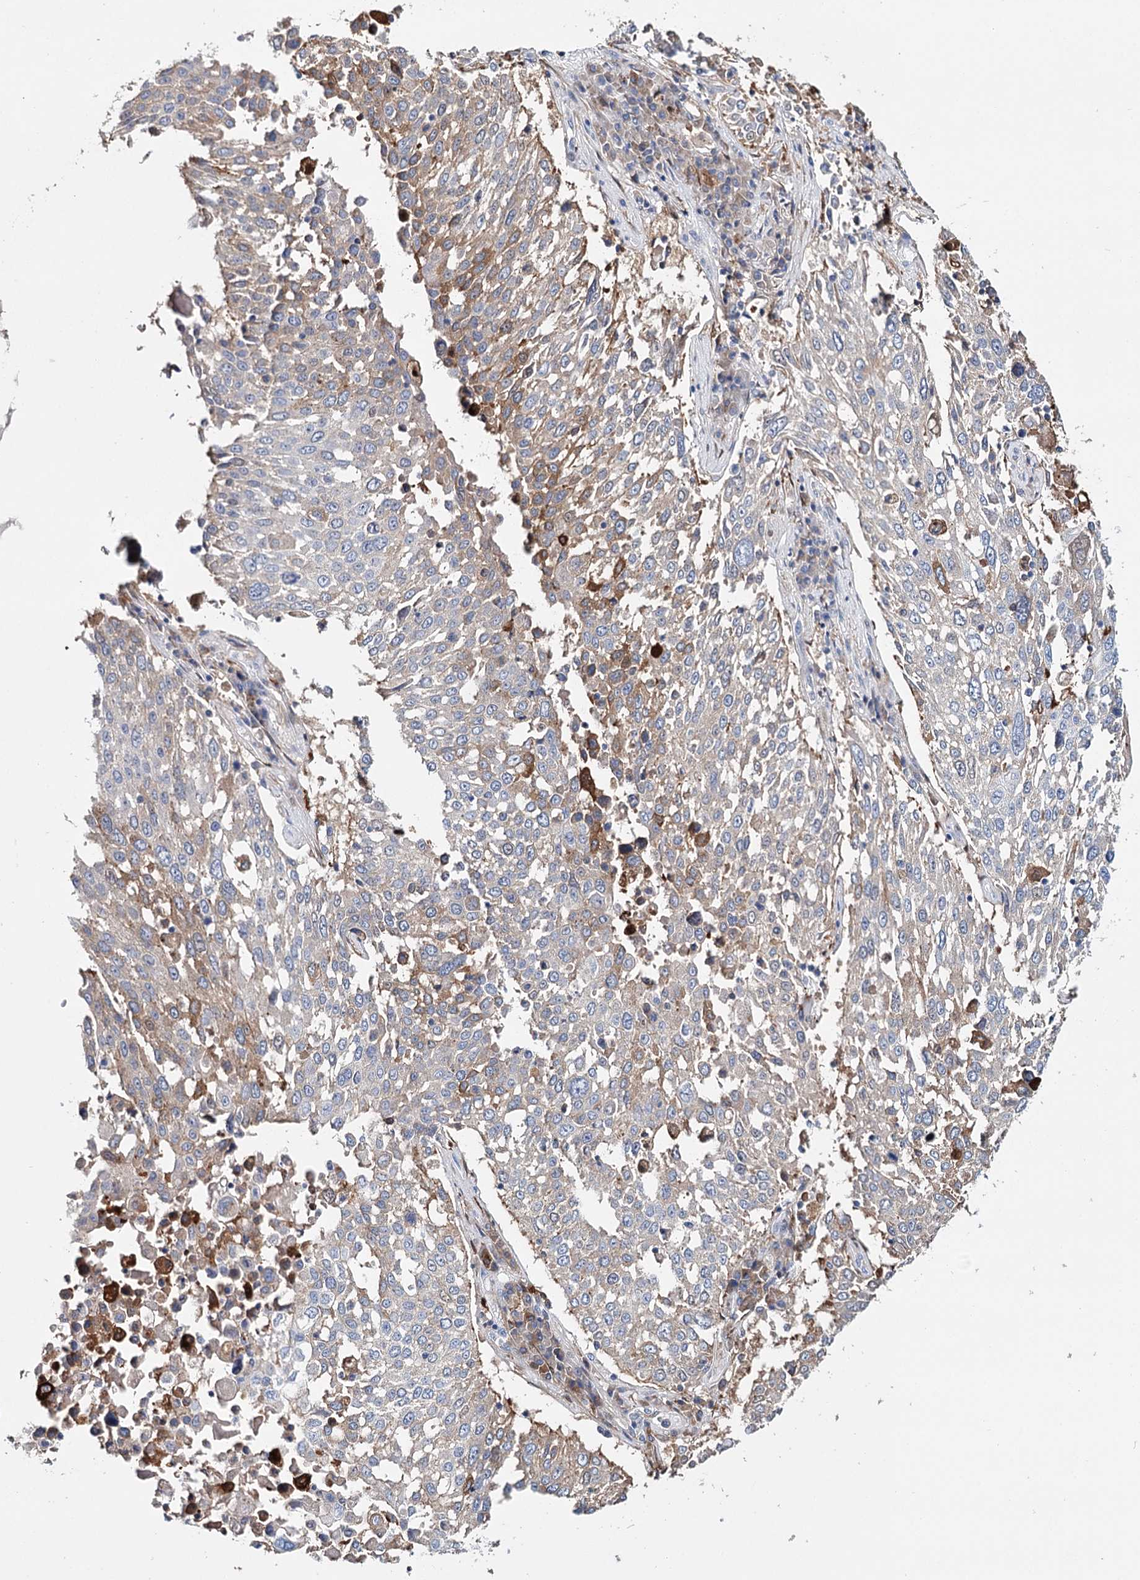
{"staining": {"intensity": "moderate", "quantity": "25%-75%", "location": "cytoplasmic/membranous"}, "tissue": "lung cancer", "cell_type": "Tumor cells", "image_type": "cancer", "snomed": [{"axis": "morphology", "description": "Squamous cell carcinoma, NOS"}, {"axis": "topography", "description": "Lung"}], "caption": "IHC histopathology image of neoplastic tissue: human lung cancer (squamous cell carcinoma) stained using immunohistochemistry (IHC) reveals medium levels of moderate protein expression localized specifically in the cytoplasmic/membranous of tumor cells, appearing as a cytoplasmic/membranous brown color.", "gene": "CFAP46", "patient": {"sex": "male", "age": 65}}